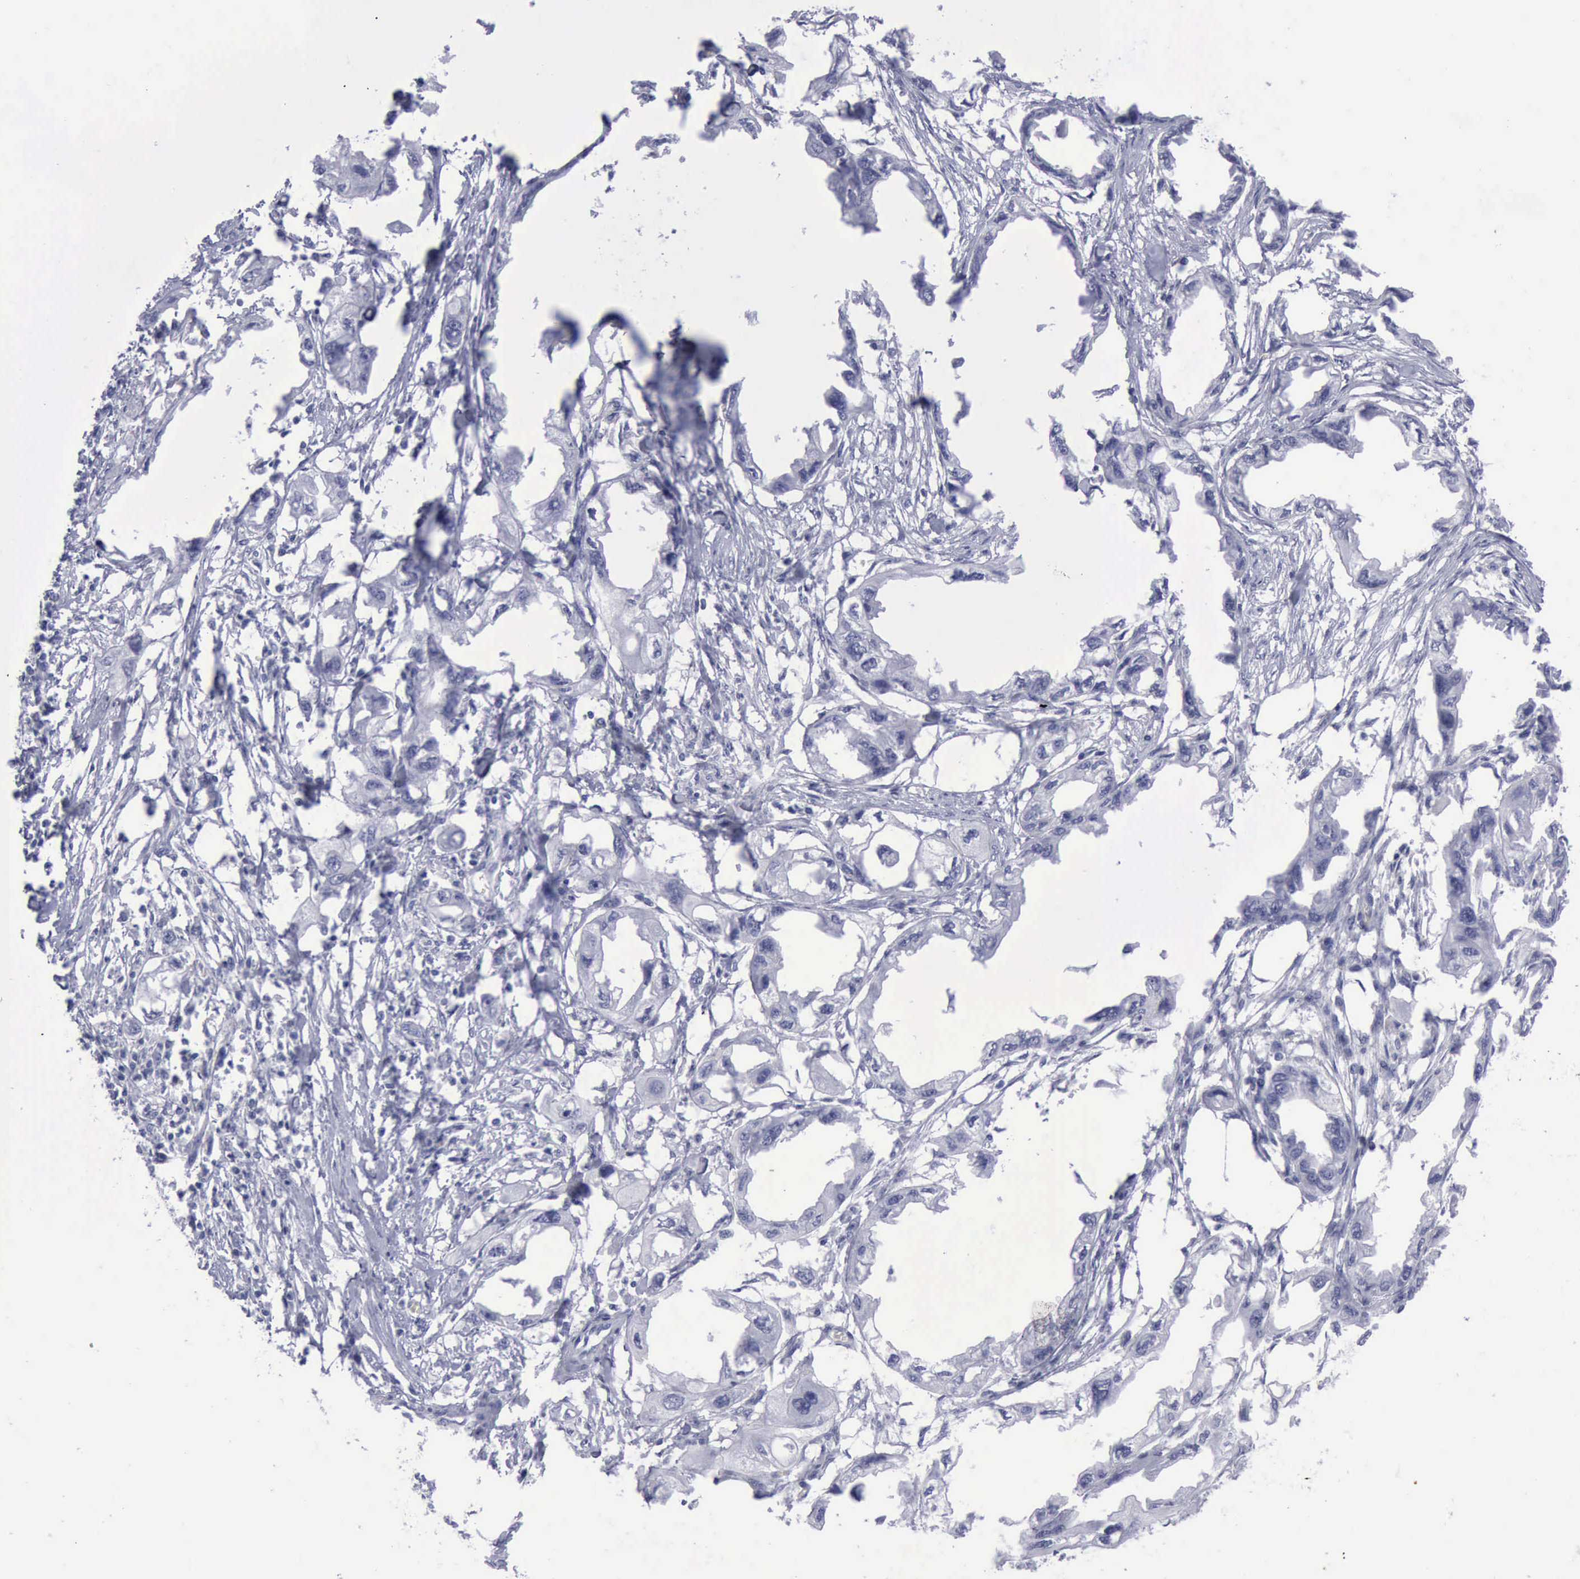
{"staining": {"intensity": "negative", "quantity": "none", "location": "none"}, "tissue": "endometrial cancer", "cell_type": "Tumor cells", "image_type": "cancer", "snomed": [{"axis": "morphology", "description": "Adenocarcinoma, NOS"}, {"axis": "topography", "description": "Endometrium"}], "caption": "The immunohistochemistry image has no significant staining in tumor cells of endometrial cancer tissue.", "gene": "KRT13", "patient": {"sex": "female", "age": 67}}